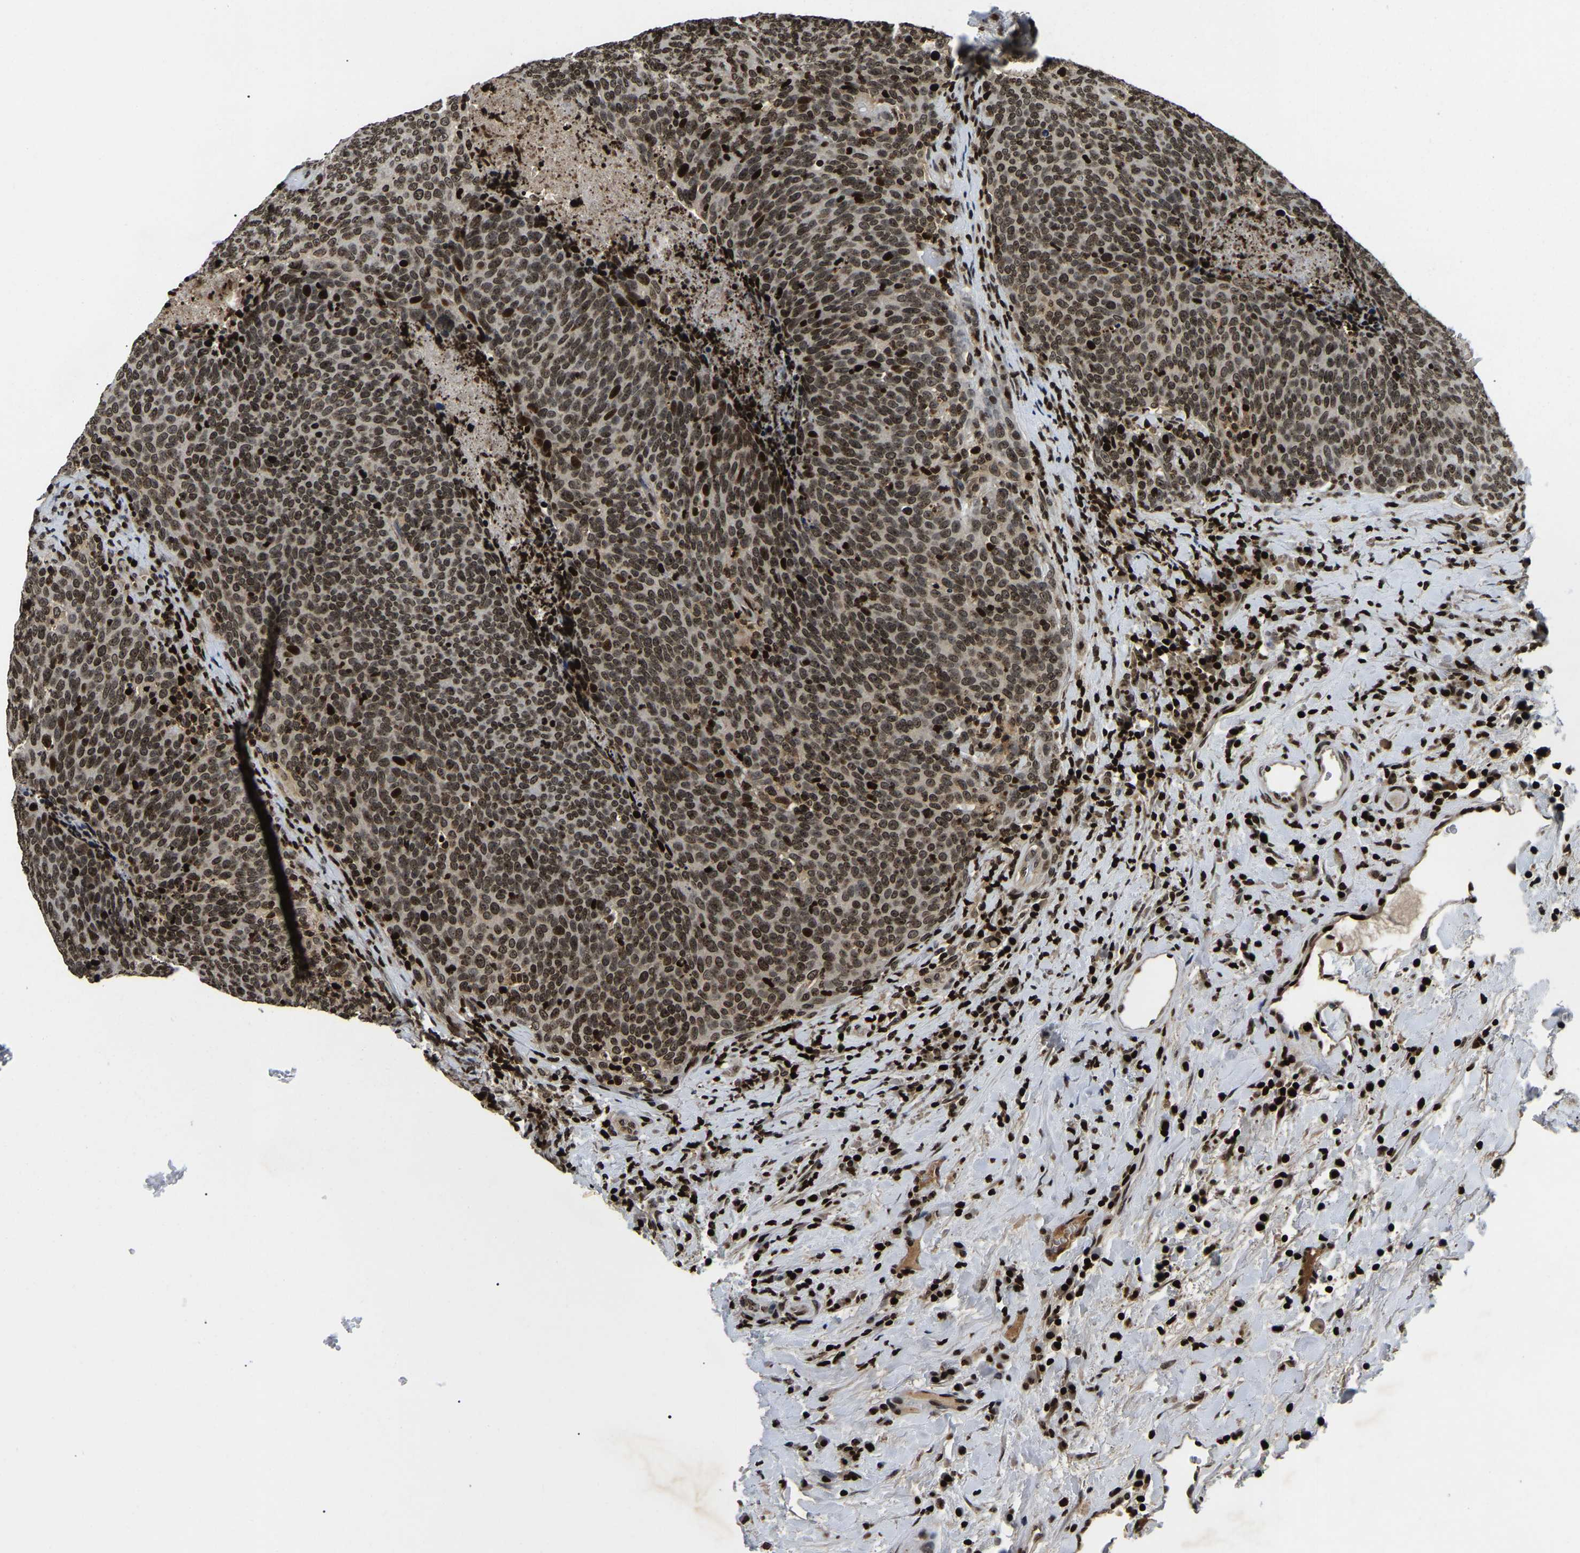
{"staining": {"intensity": "strong", "quantity": ">75%", "location": "nuclear"}, "tissue": "head and neck cancer", "cell_type": "Tumor cells", "image_type": "cancer", "snomed": [{"axis": "morphology", "description": "Squamous cell carcinoma, NOS"}, {"axis": "morphology", "description": "Squamous cell carcinoma, metastatic, NOS"}, {"axis": "topography", "description": "Lymph node"}, {"axis": "topography", "description": "Head-Neck"}], "caption": "DAB immunohistochemical staining of head and neck cancer (metastatic squamous cell carcinoma) displays strong nuclear protein staining in about >75% of tumor cells.", "gene": "LRRC61", "patient": {"sex": "male", "age": 62}}